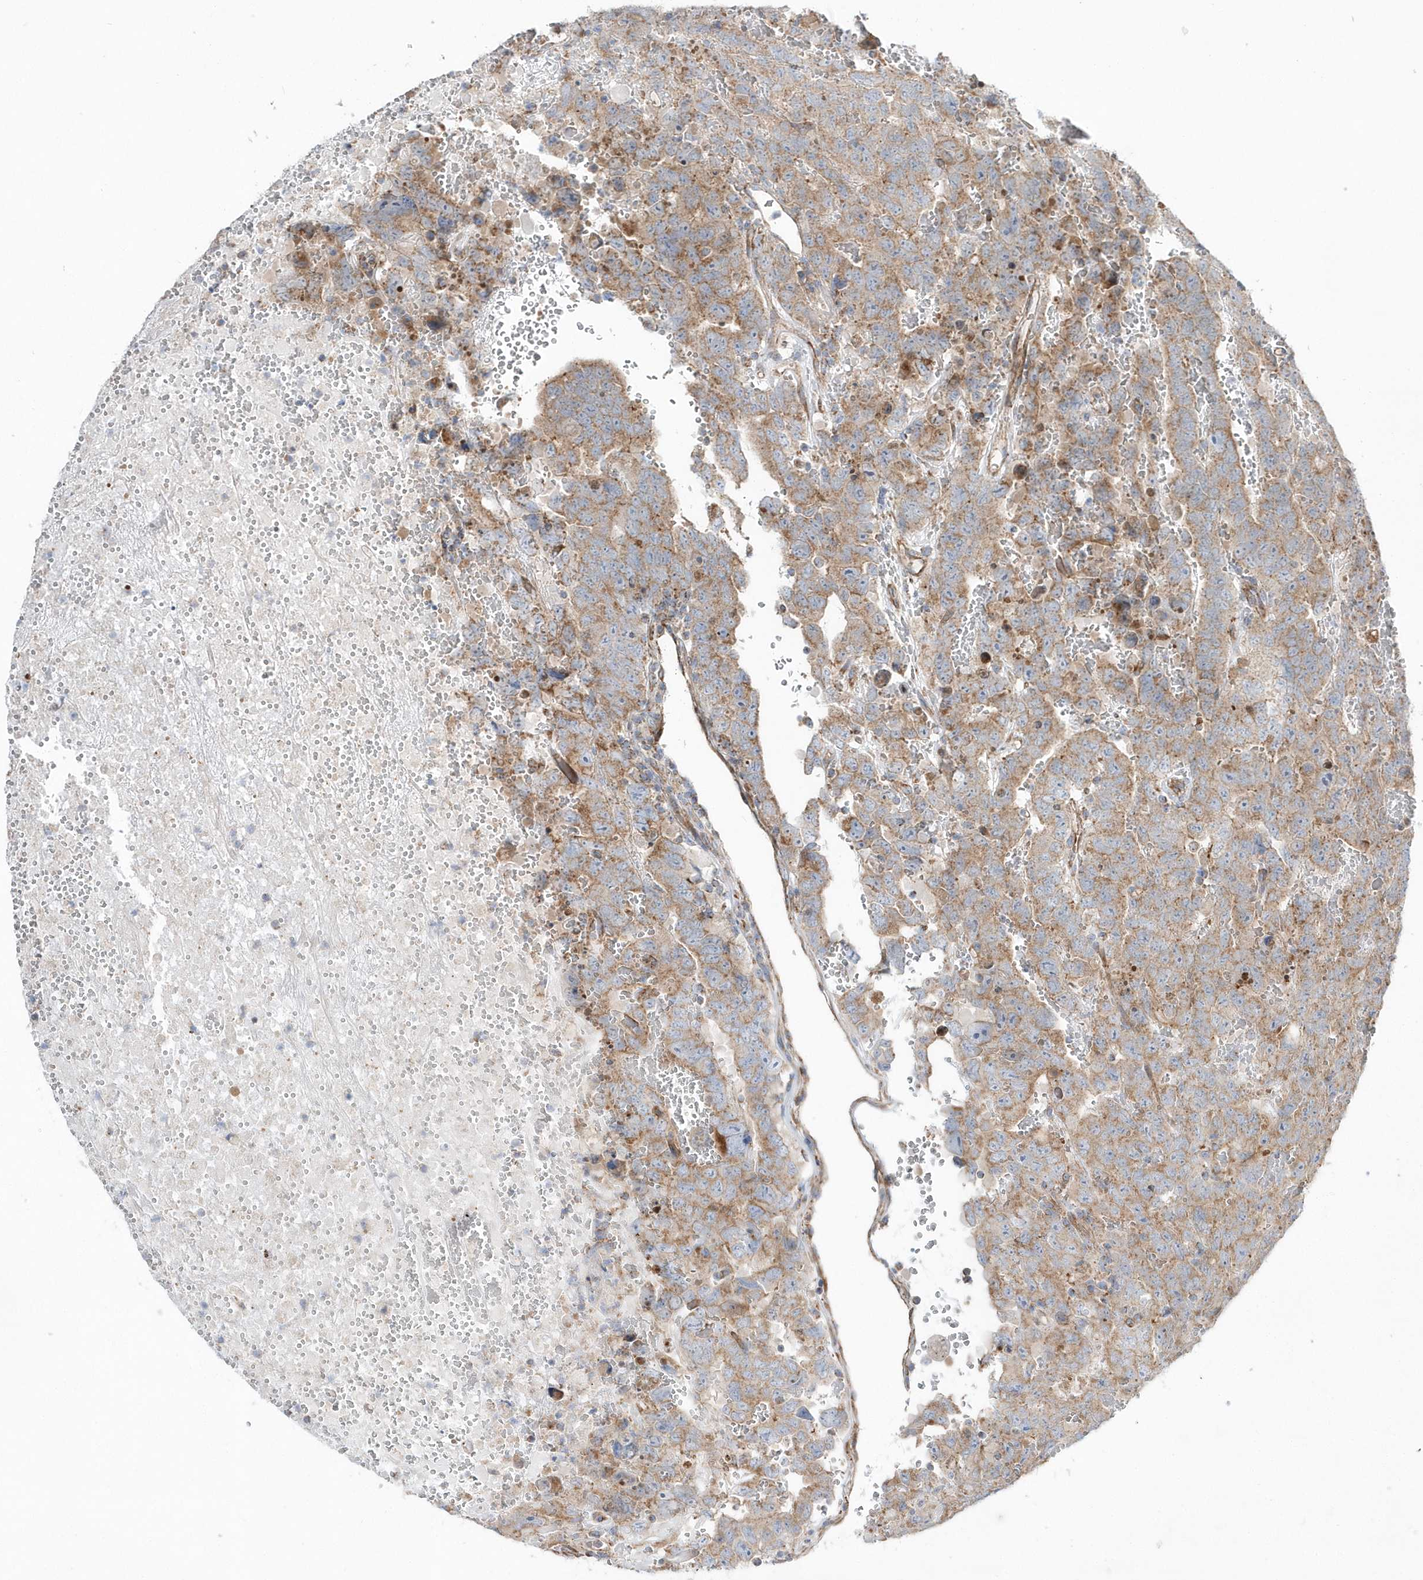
{"staining": {"intensity": "moderate", "quantity": ">75%", "location": "cytoplasmic/membranous"}, "tissue": "testis cancer", "cell_type": "Tumor cells", "image_type": "cancer", "snomed": [{"axis": "morphology", "description": "Carcinoma, Embryonal, NOS"}, {"axis": "topography", "description": "Testis"}], "caption": "Human embryonal carcinoma (testis) stained for a protein (brown) exhibits moderate cytoplasmic/membranous positive positivity in about >75% of tumor cells.", "gene": "OPA1", "patient": {"sex": "male", "age": 45}}